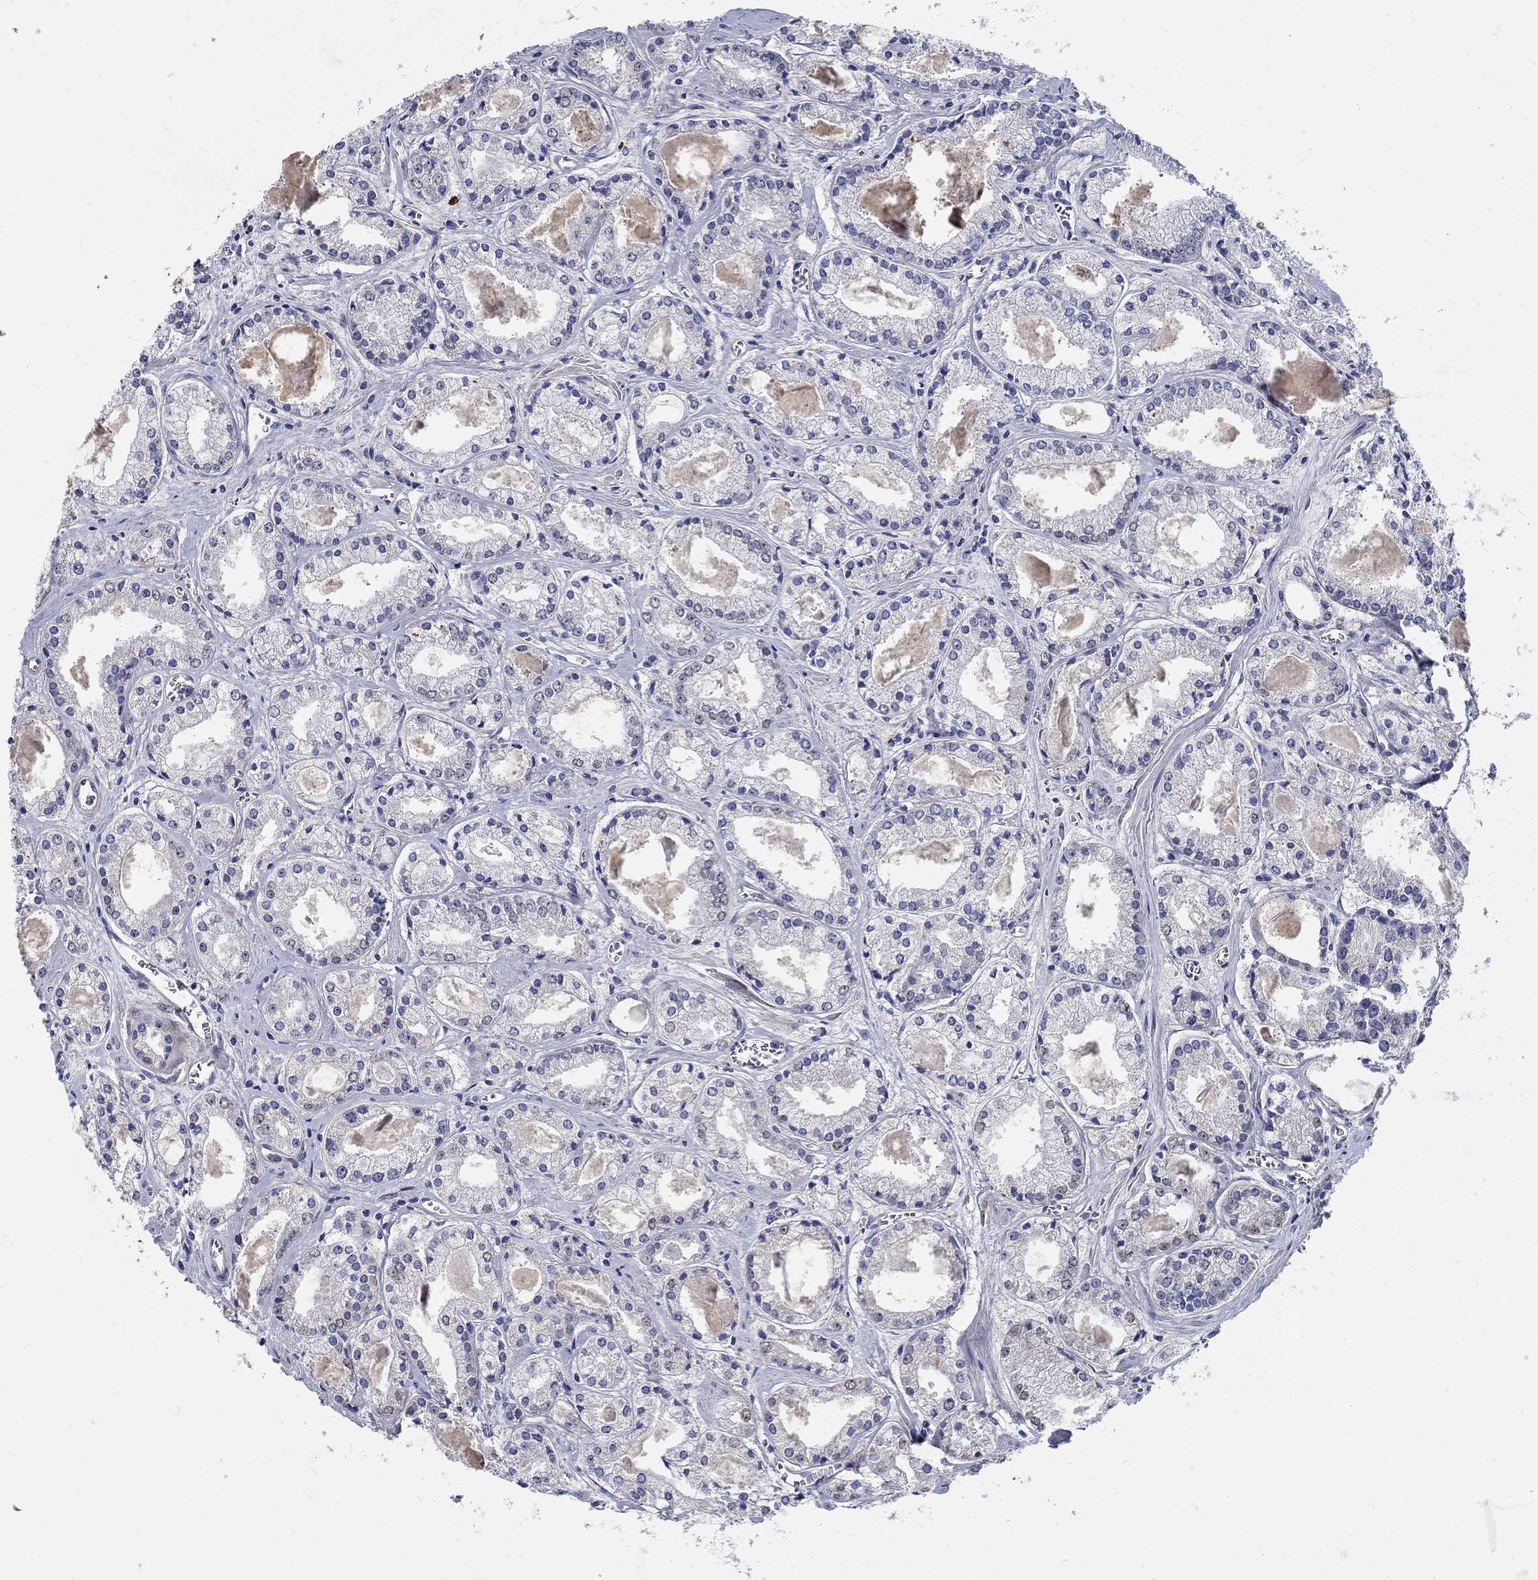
{"staining": {"intensity": "strong", "quantity": "<25%", "location": "nuclear"}, "tissue": "prostate cancer", "cell_type": "Tumor cells", "image_type": "cancer", "snomed": [{"axis": "morphology", "description": "Adenocarcinoma, NOS"}, {"axis": "topography", "description": "Prostate"}], "caption": "The image exhibits immunohistochemical staining of prostate adenocarcinoma. There is strong nuclear staining is seen in about <25% of tumor cells. (brown staining indicates protein expression, while blue staining denotes nuclei).", "gene": "C16orf46", "patient": {"sex": "male", "age": 72}}